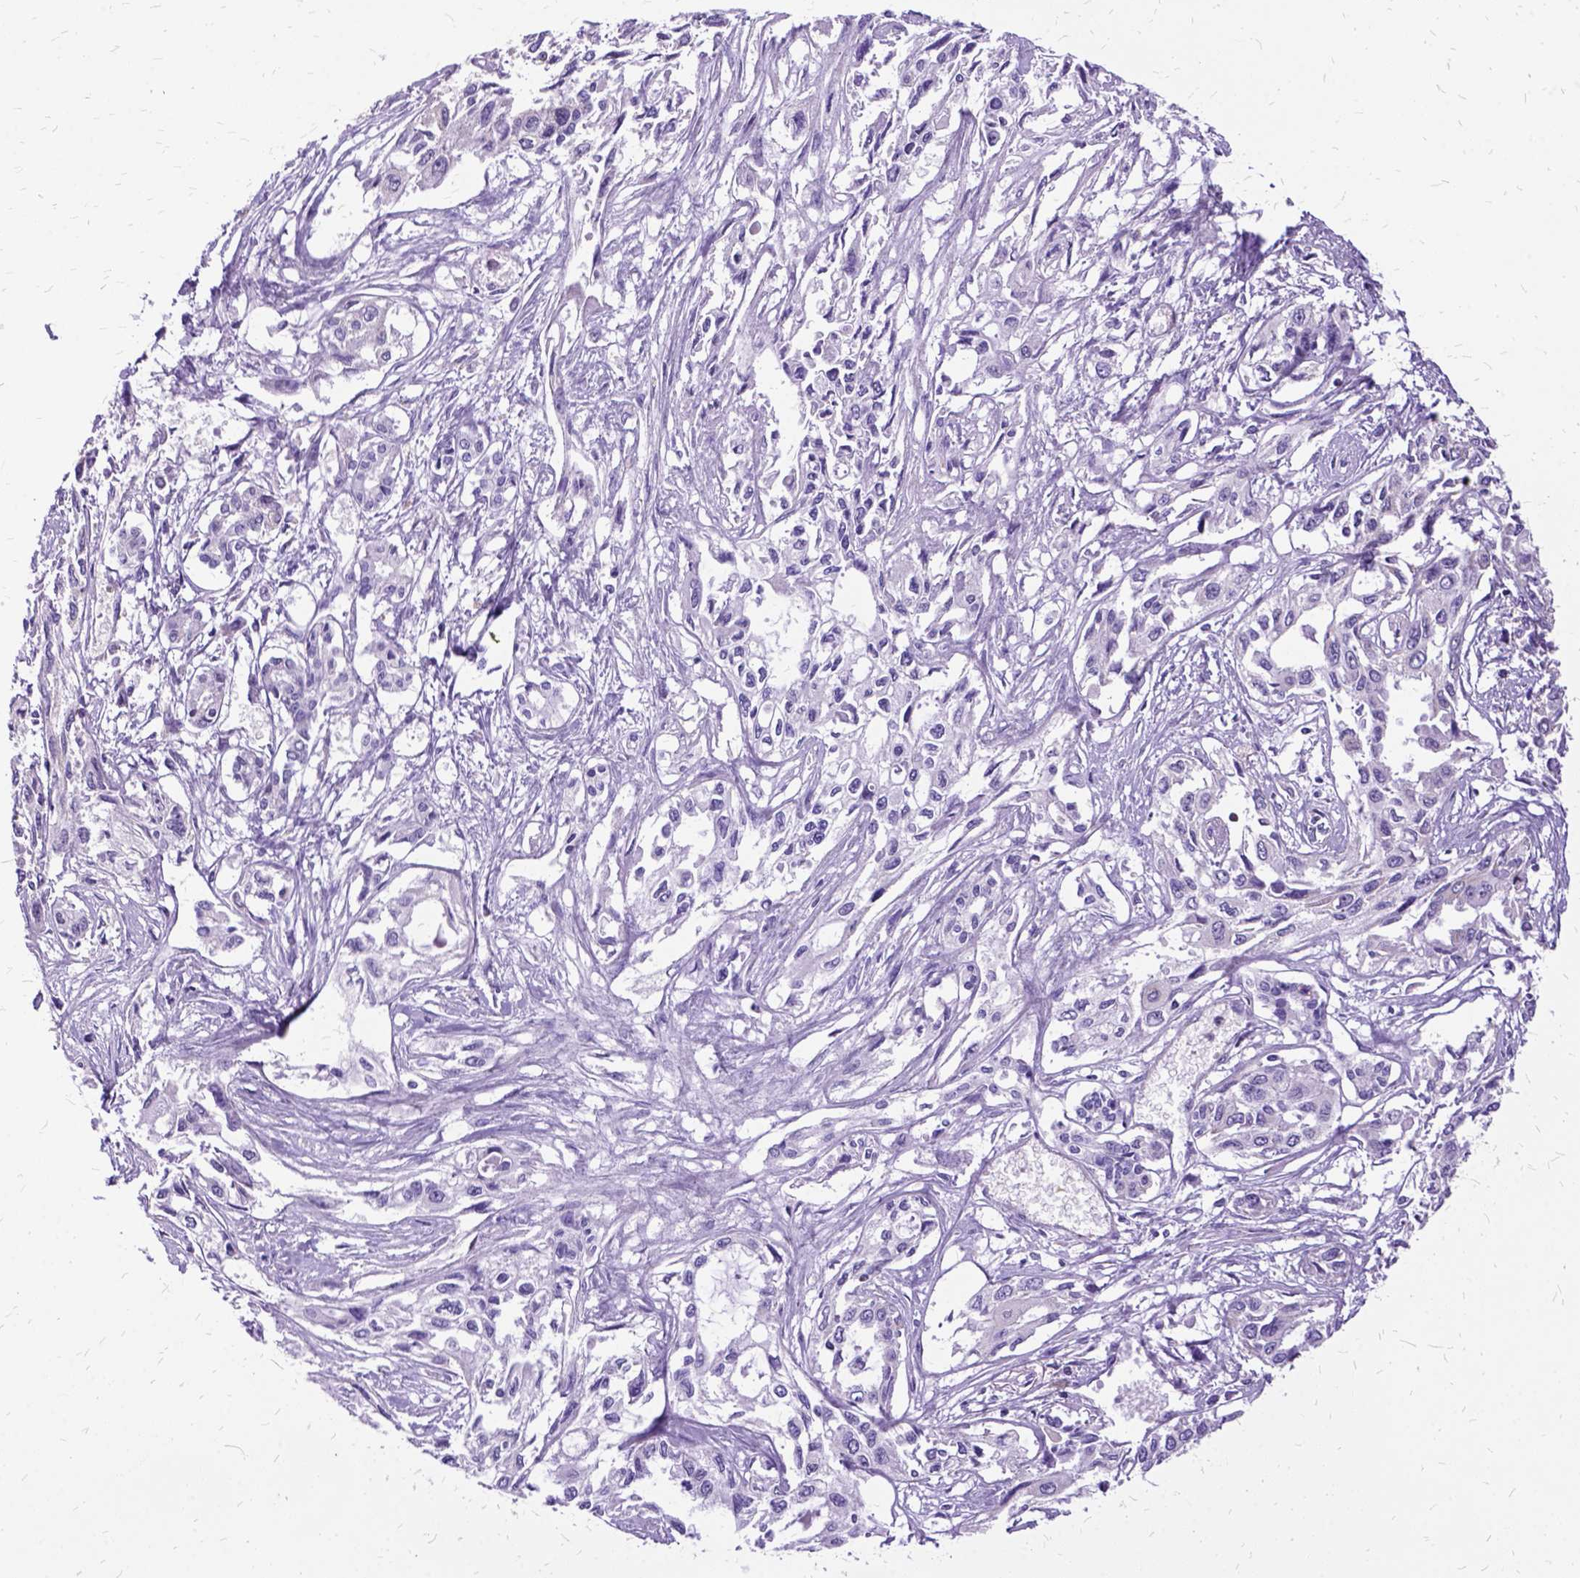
{"staining": {"intensity": "negative", "quantity": "none", "location": "none"}, "tissue": "pancreatic cancer", "cell_type": "Tumor cells", "image_type": "cancer", "snomed": [{"axis": "morphology", "description": "Adenocarcinoma, NOS"}, {"axis": "topography", "description": "Pancreas"}], "caption": "A high-resolution image shows immunohistochemistry staining of pancreatic cancer, which exhibits no significant staining in tumor cells.", "gene": "OXCT1", "patient": {"sex": "female", "age": 55}}